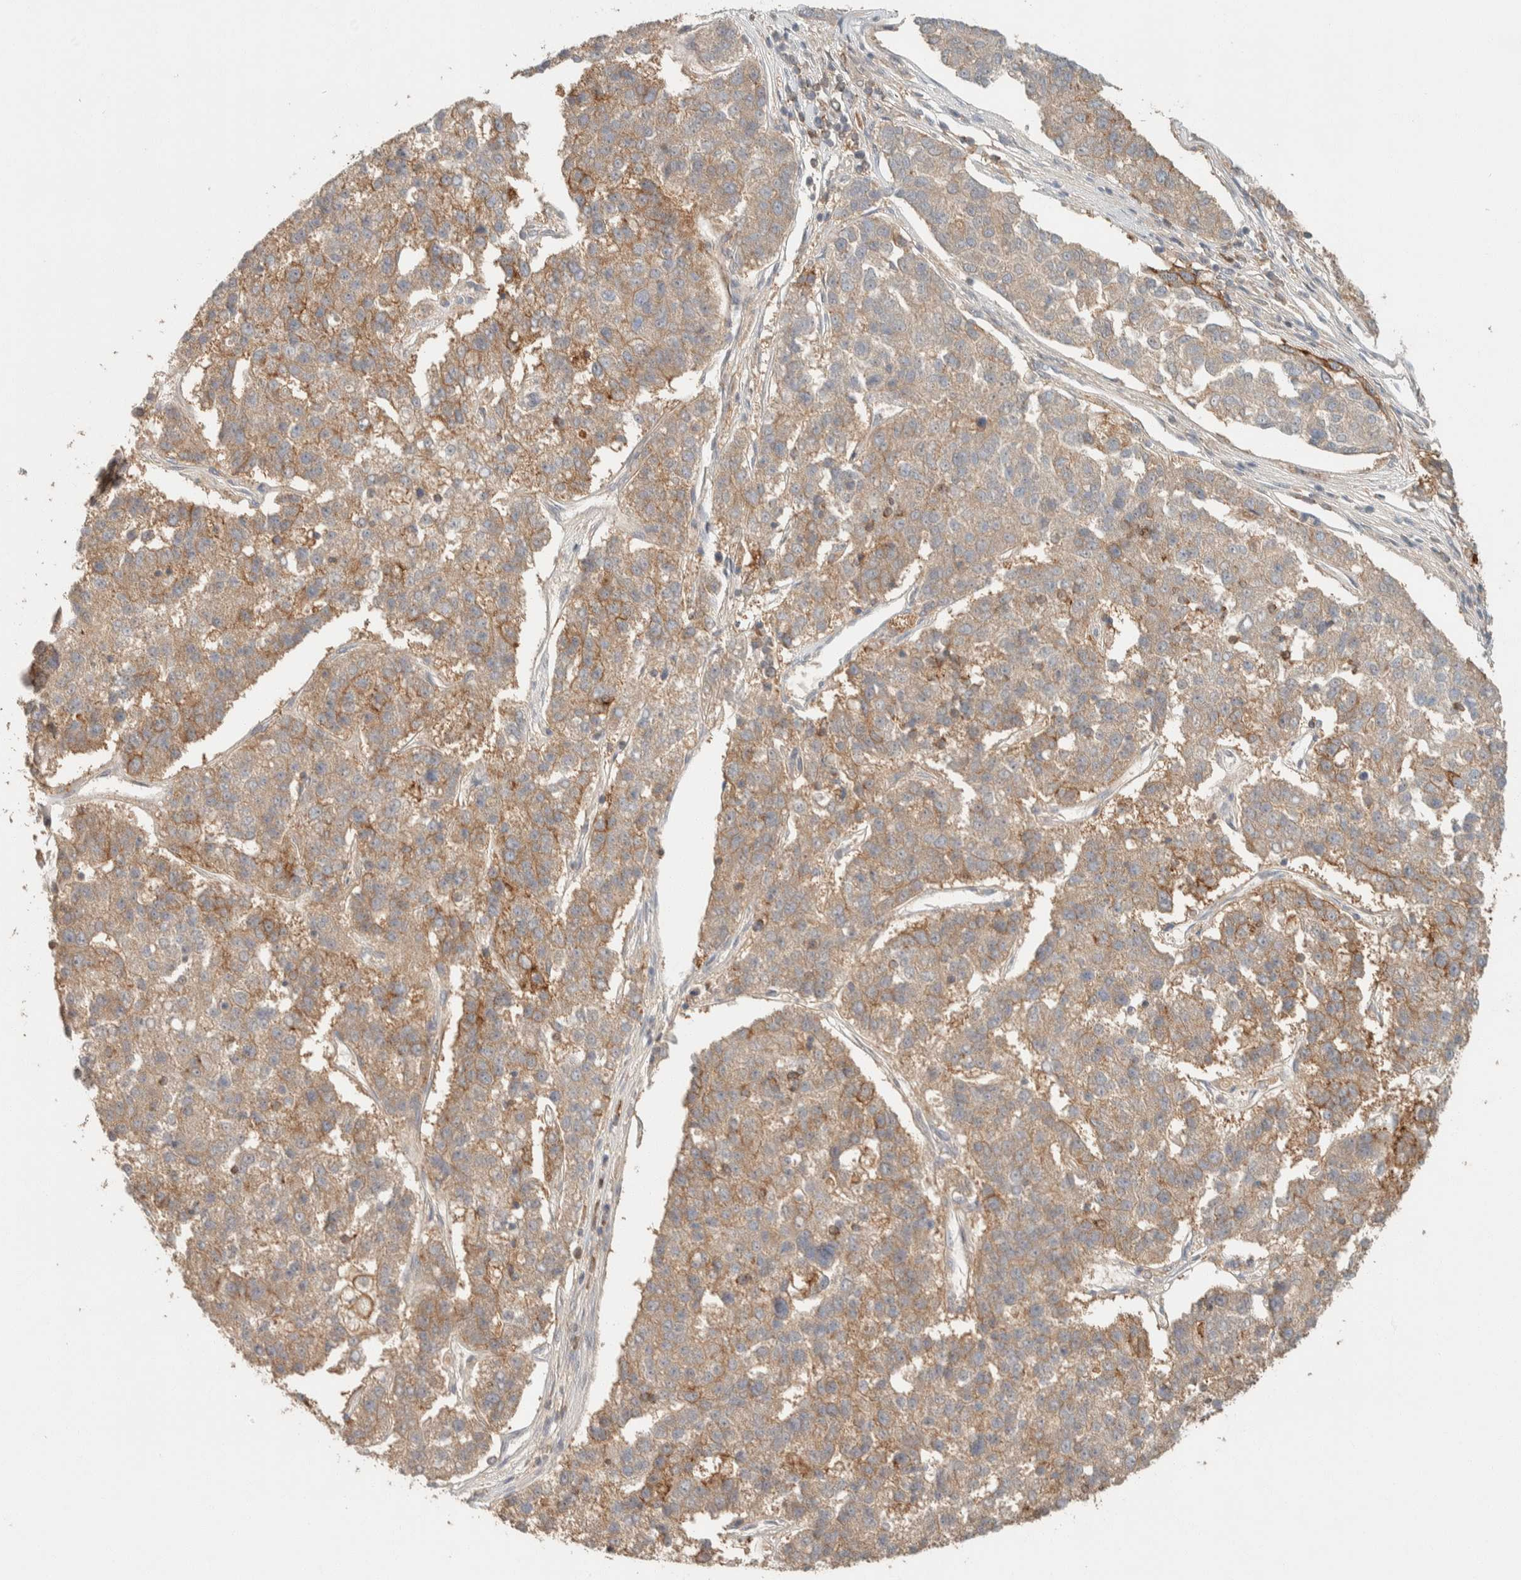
{"staining": {"intensity": "moderate", "quantity": "<25%", "location": "cytoplasmic/membranous"}, "tissue": "pancreatic cancer", "cell_type": "Tumor cells", "image_type": "cancer", "snomed": [{"axis": "morphology", "description": "Adenocarcinoma, NOS"}, {"axis": "topography", "description": "Pancreas"}], "caption": "Protein analysis of pancreatic adenocarcinoma tissue exhibits moderate cytoplasmic/membranous expression in approximately <25% of tumor cells. (DAB (3,3'-diaminobenzidine) IHC, brown staining for protein, blue staining for nuclei).", "gene": "ZNF567", "patient": {"sex": "female", "age": 61}}